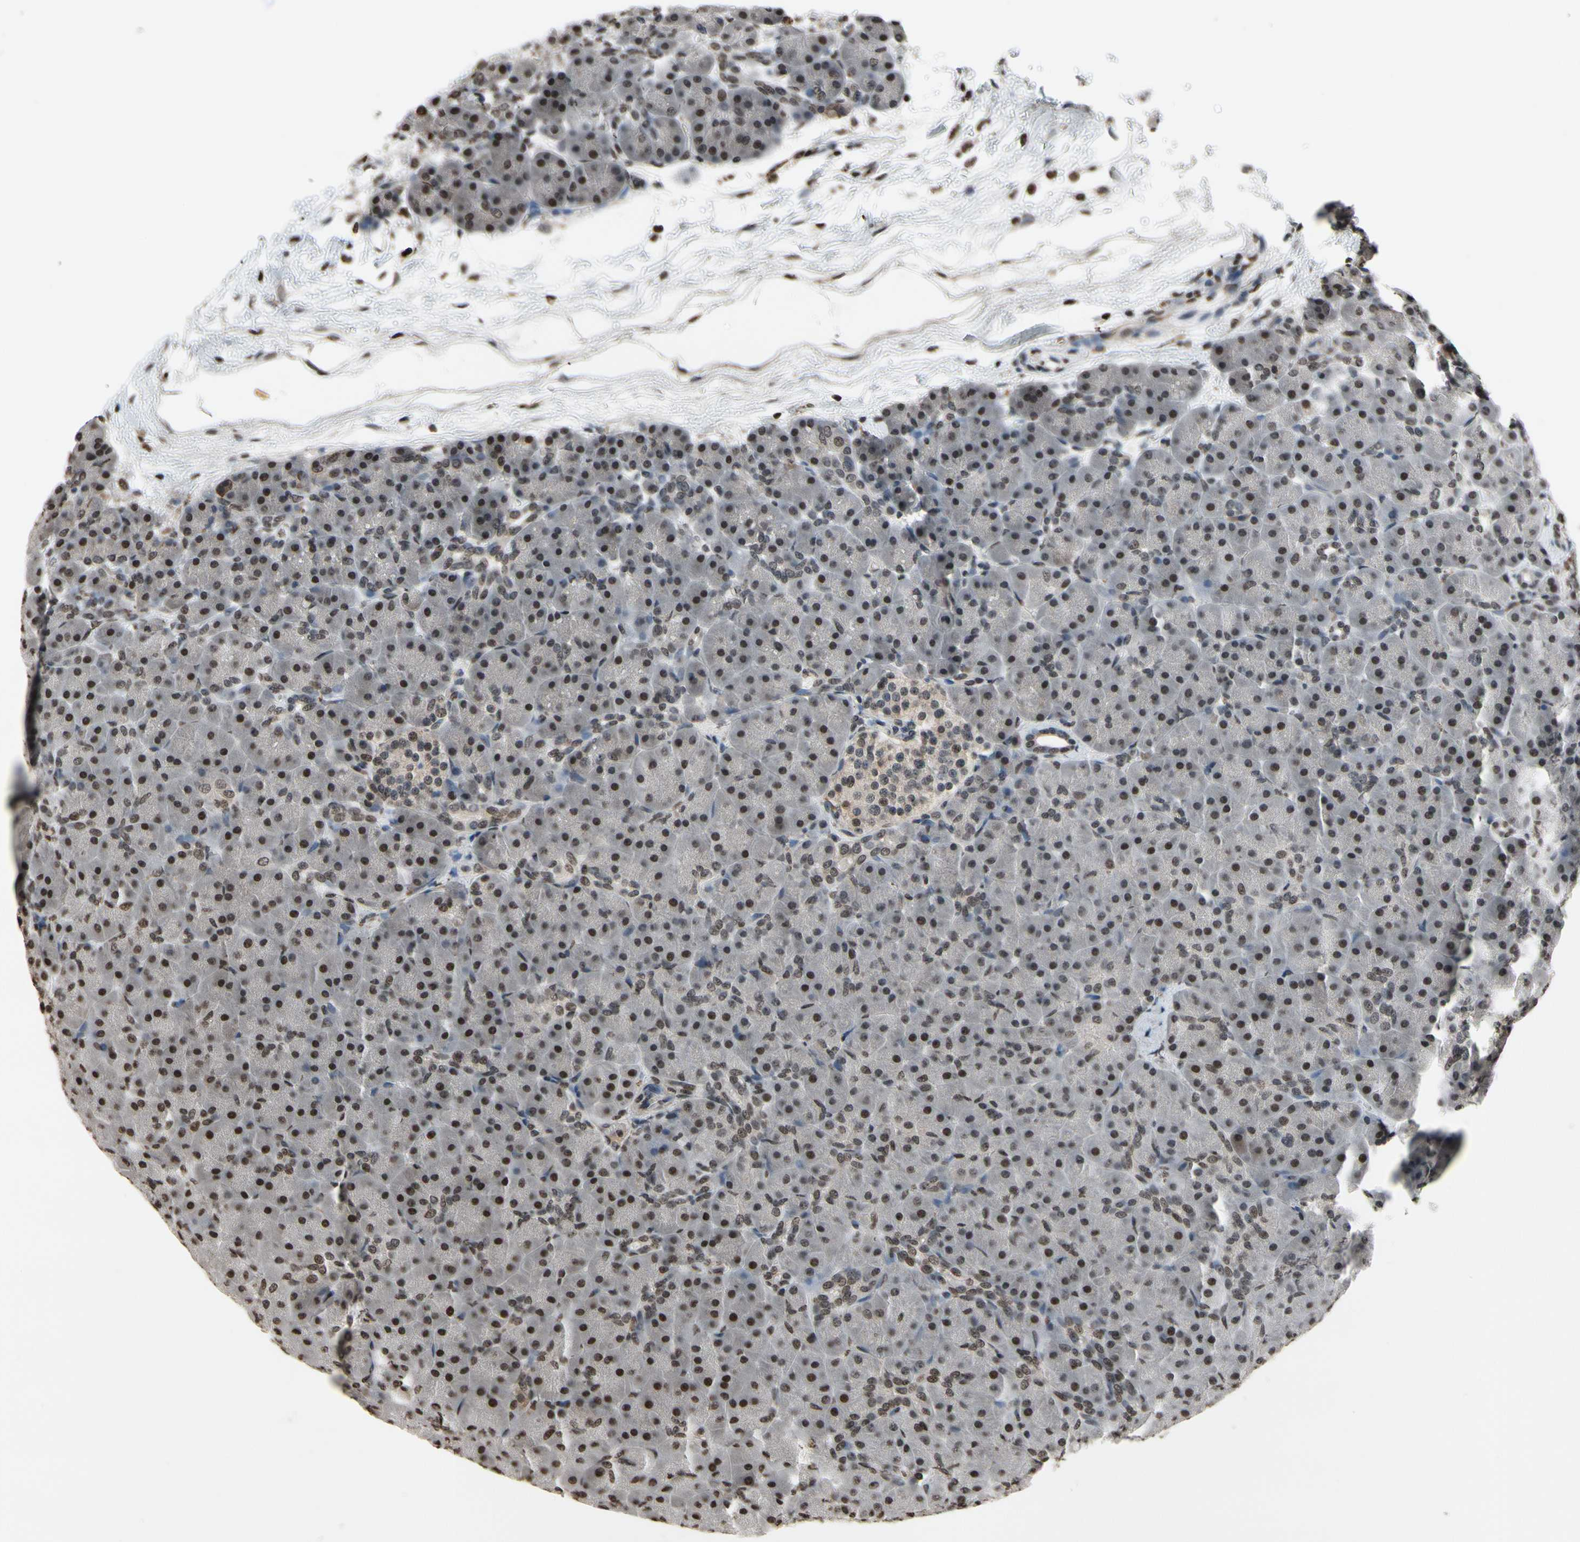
{"staining": {"intensity": "moderate", "quantity": "25%-75%", "location": "nuclear"}, "tissue": "pancreas", "cell_type": "Exocrine glandular cells", "image_type": "normal", "snomed": [{"axis": "morphology", "description": "Normal tissue, NOS"}, {"axis": "topography", "description": "Pancreas"}], "caption": "Moderate nuclear expression is present in about 25%-75% of exocrine glandular cells in normal pancreas. Nuclei are stained in blue.", "gene": "HIPK2", "patient": {"sex": "male", "age": 66}}